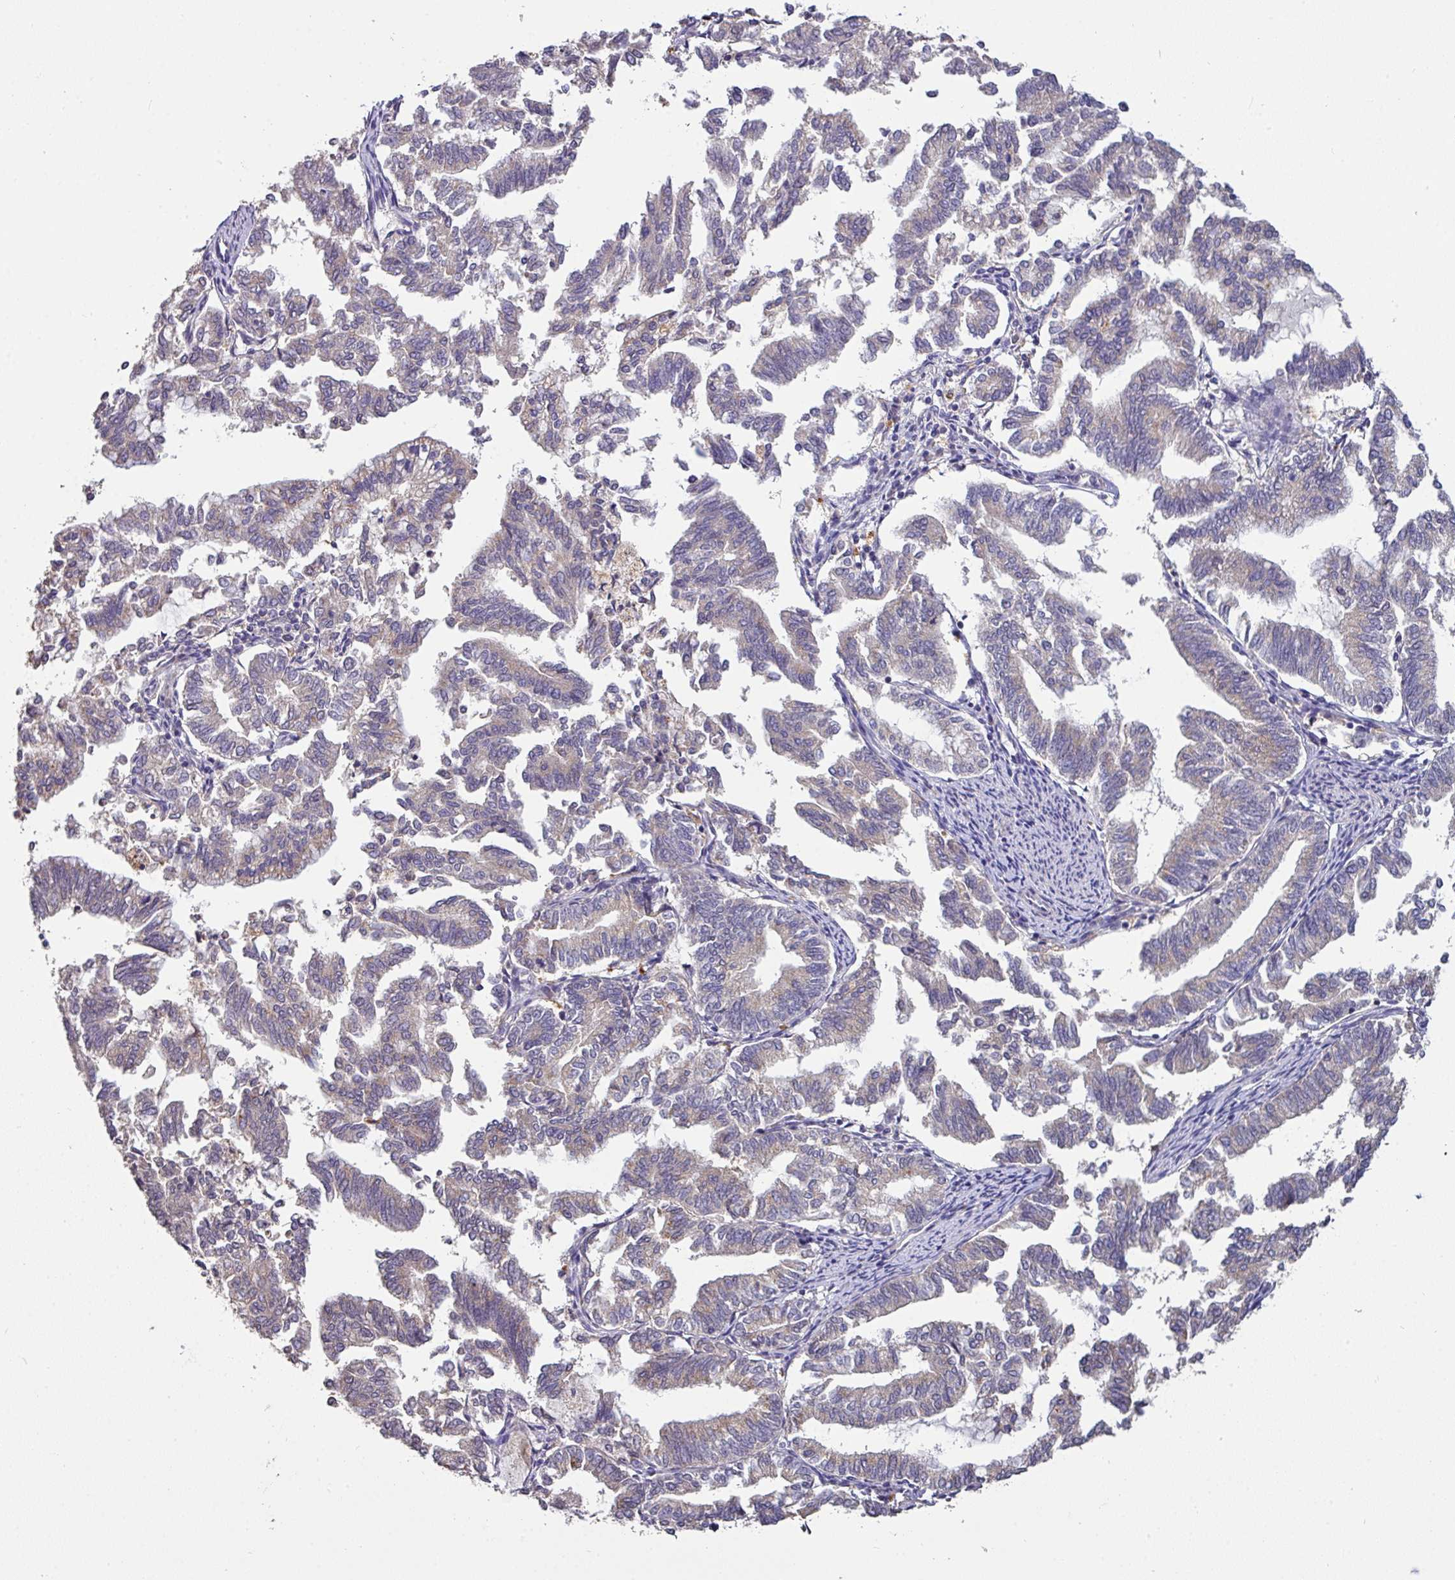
{"staining": {"intensity": "weak", "quantity": "25%-75%", "location": "cytoplasmic/membranous"}, "tissue": "endometrial cancer", "cell_type": "Tumor cells", "image_type": "cancer", "snomed": [{"axis": "morphology", "description": "Adenocarcinoma, NOS"}, {"axis": "topography", "description": "Endometrium"}], "caption": "Immunohistochemical staining of human endometrial cancer (adenocarcinoma) exhibits low levels of weak cytoplasmic/membranous protein positivity in about 25%-75% of tumor cells. The protein of interest is stained brown, and the nuclei are stained in blue (DAB (3,3'-diaminobenzidine) IHC with brightfield microscopy, high magnification).", "gene": "AEBP2", "patient": {"sex": "female", "age": 79}}